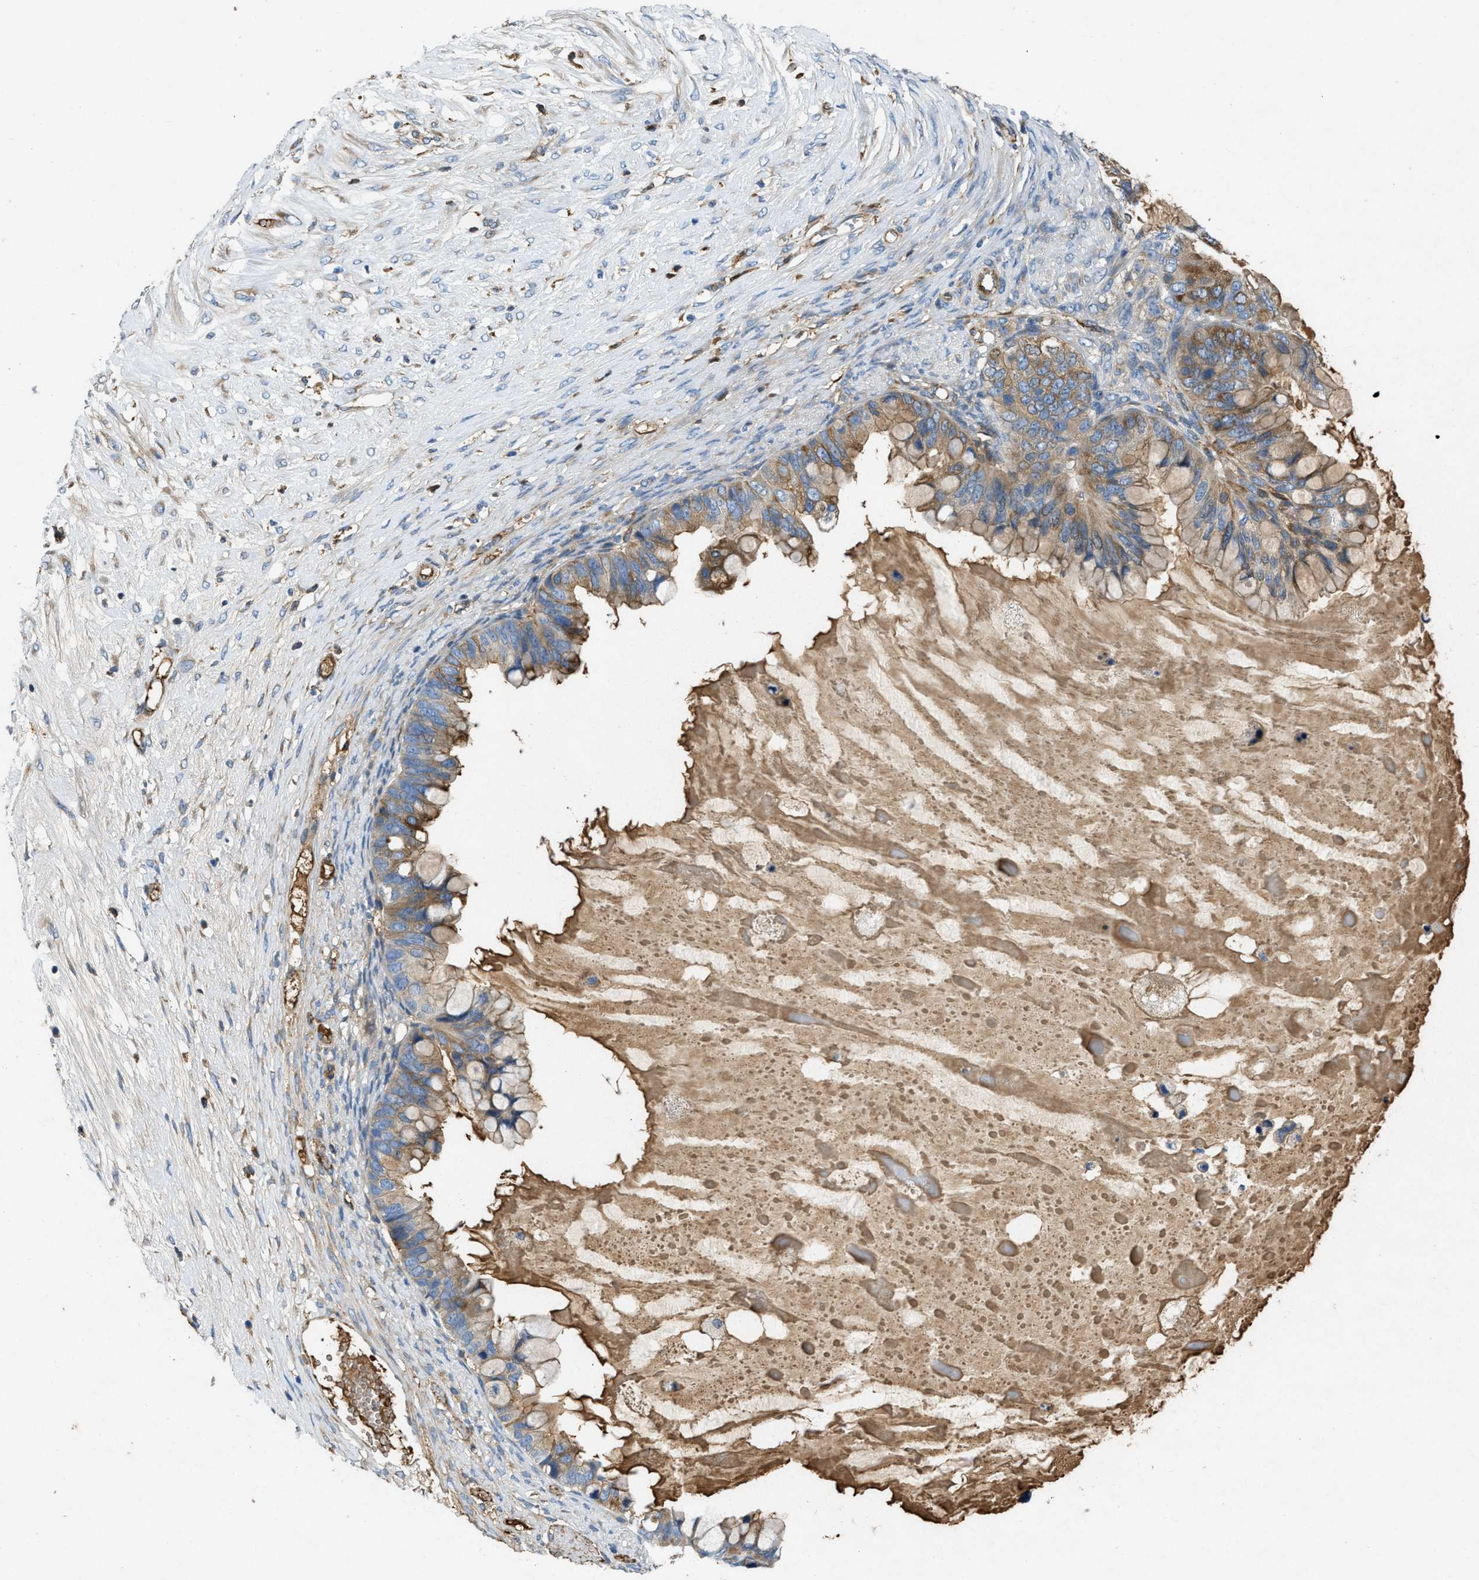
{"staining": {"intensity": "moderate", "quantity": ">75%", "location": "cytoplasmic/membranous"}, "tissue": "ovarian cancer", "cell_type": "Tumor cells", "image_type": "cancer", "snomed": [{"axis": "morphology", "description": "Cystadenocarcinoma, mucinous, NOS"}, {"axis": "topography", "description": "Ovary"}], "caption": "Immunohistochemical staining of human mucinous cystadenocarcinoma (ovarian) reveals medium levels of moderate cytoplasmic/membranous staining in about >75% of tumor cells.", "gene": "GGCX", "patient": {"sex": "female", "age": 80}}